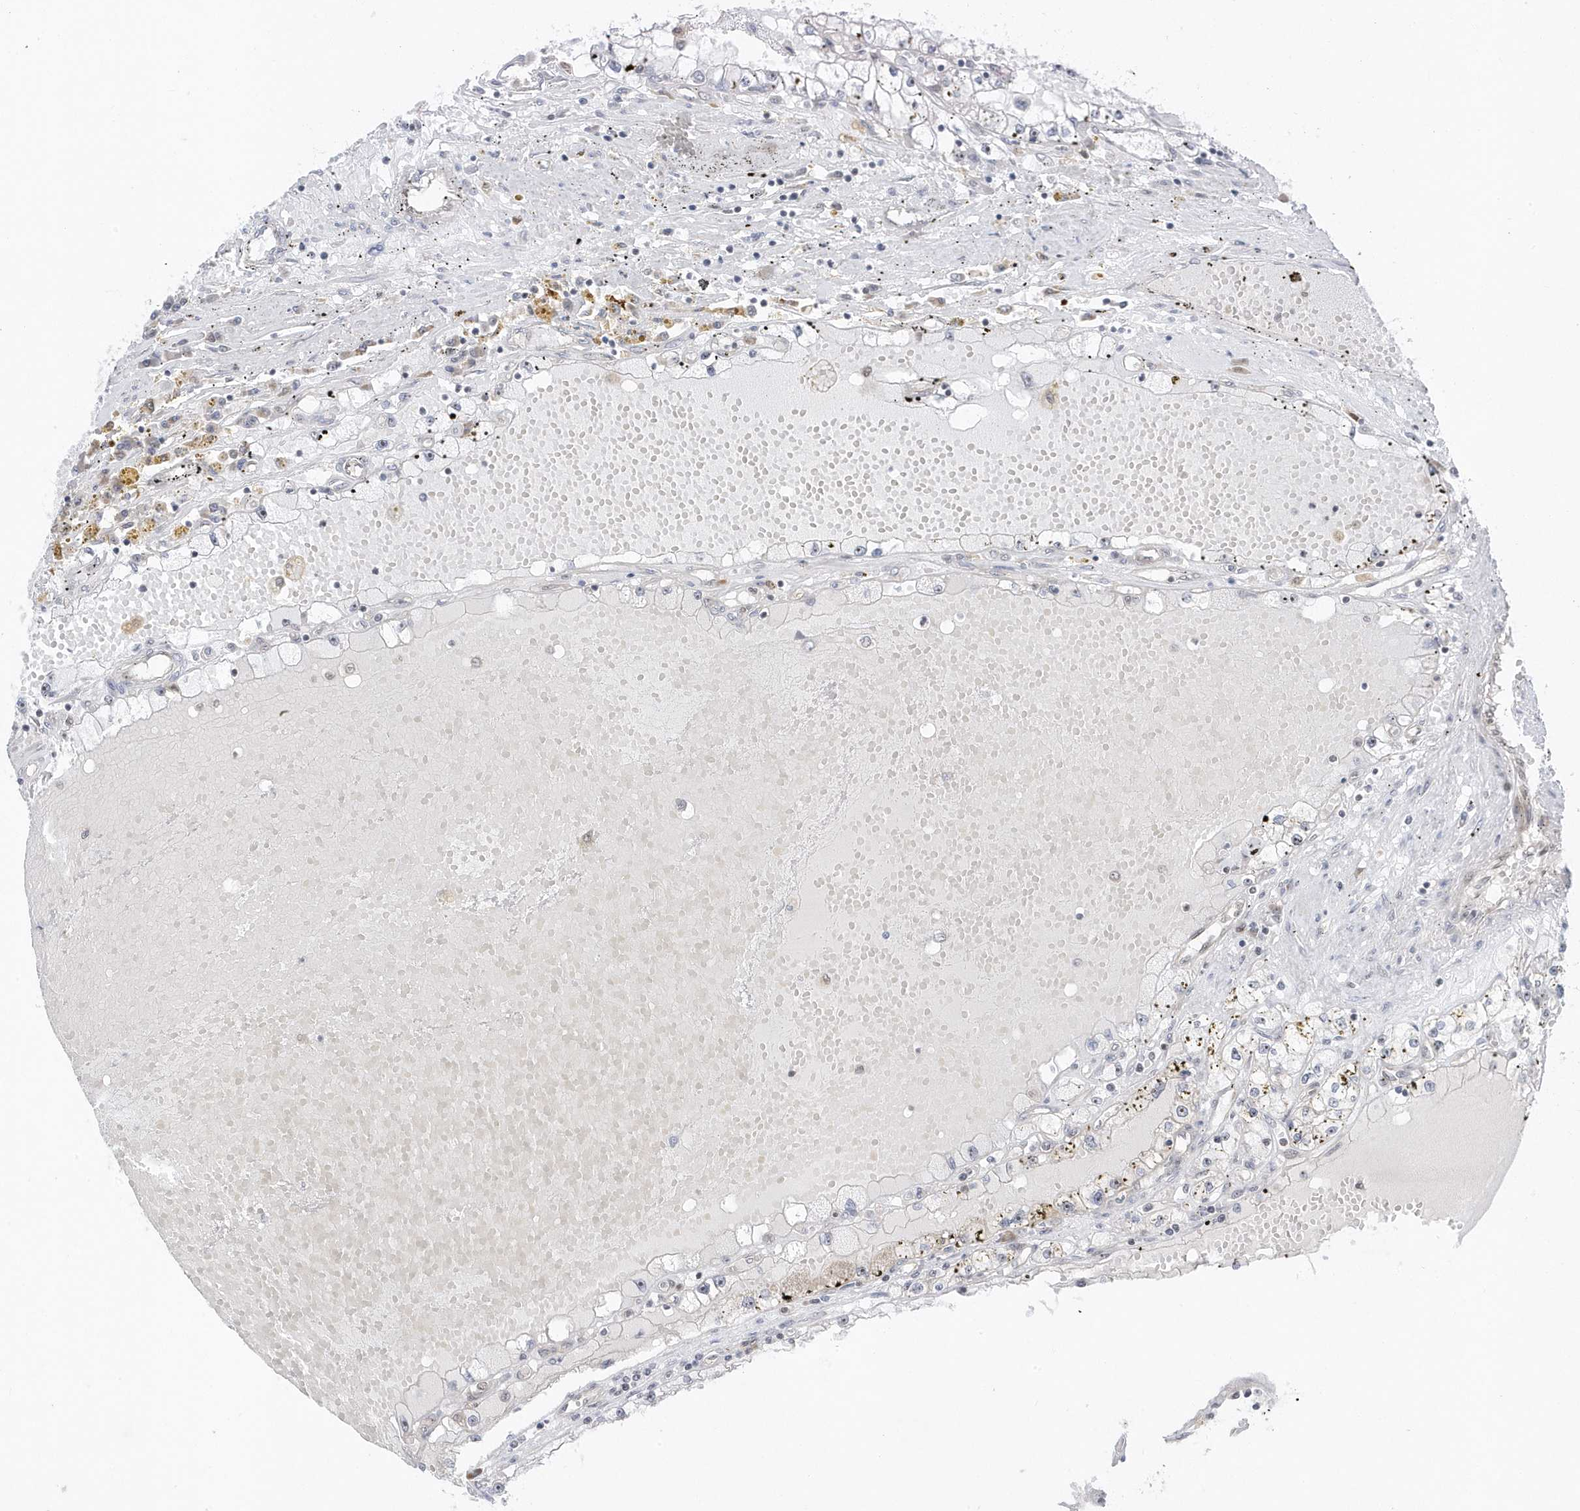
{"staining": {"intensity": "negative", "quantity": "none", "location": "none"}, "tissue": "renal cancer", "cell_type": "Tumor cells", "image_type": "cancer", "snomed": [{"axis": "morphology", "description": "Adenocarcinoma, NOS"}, {"axis": "topography", "description": "Kidney"}], "caption": "This photomicrograph is of renal cancer stained with immunohistochemistry (IHC) to label a protein in brown with the nuclei are counter-stained blue. There is no positivity in tumor cells.", "gene": "ZNF740", "patient": {"sex": "male", "age": 56}}